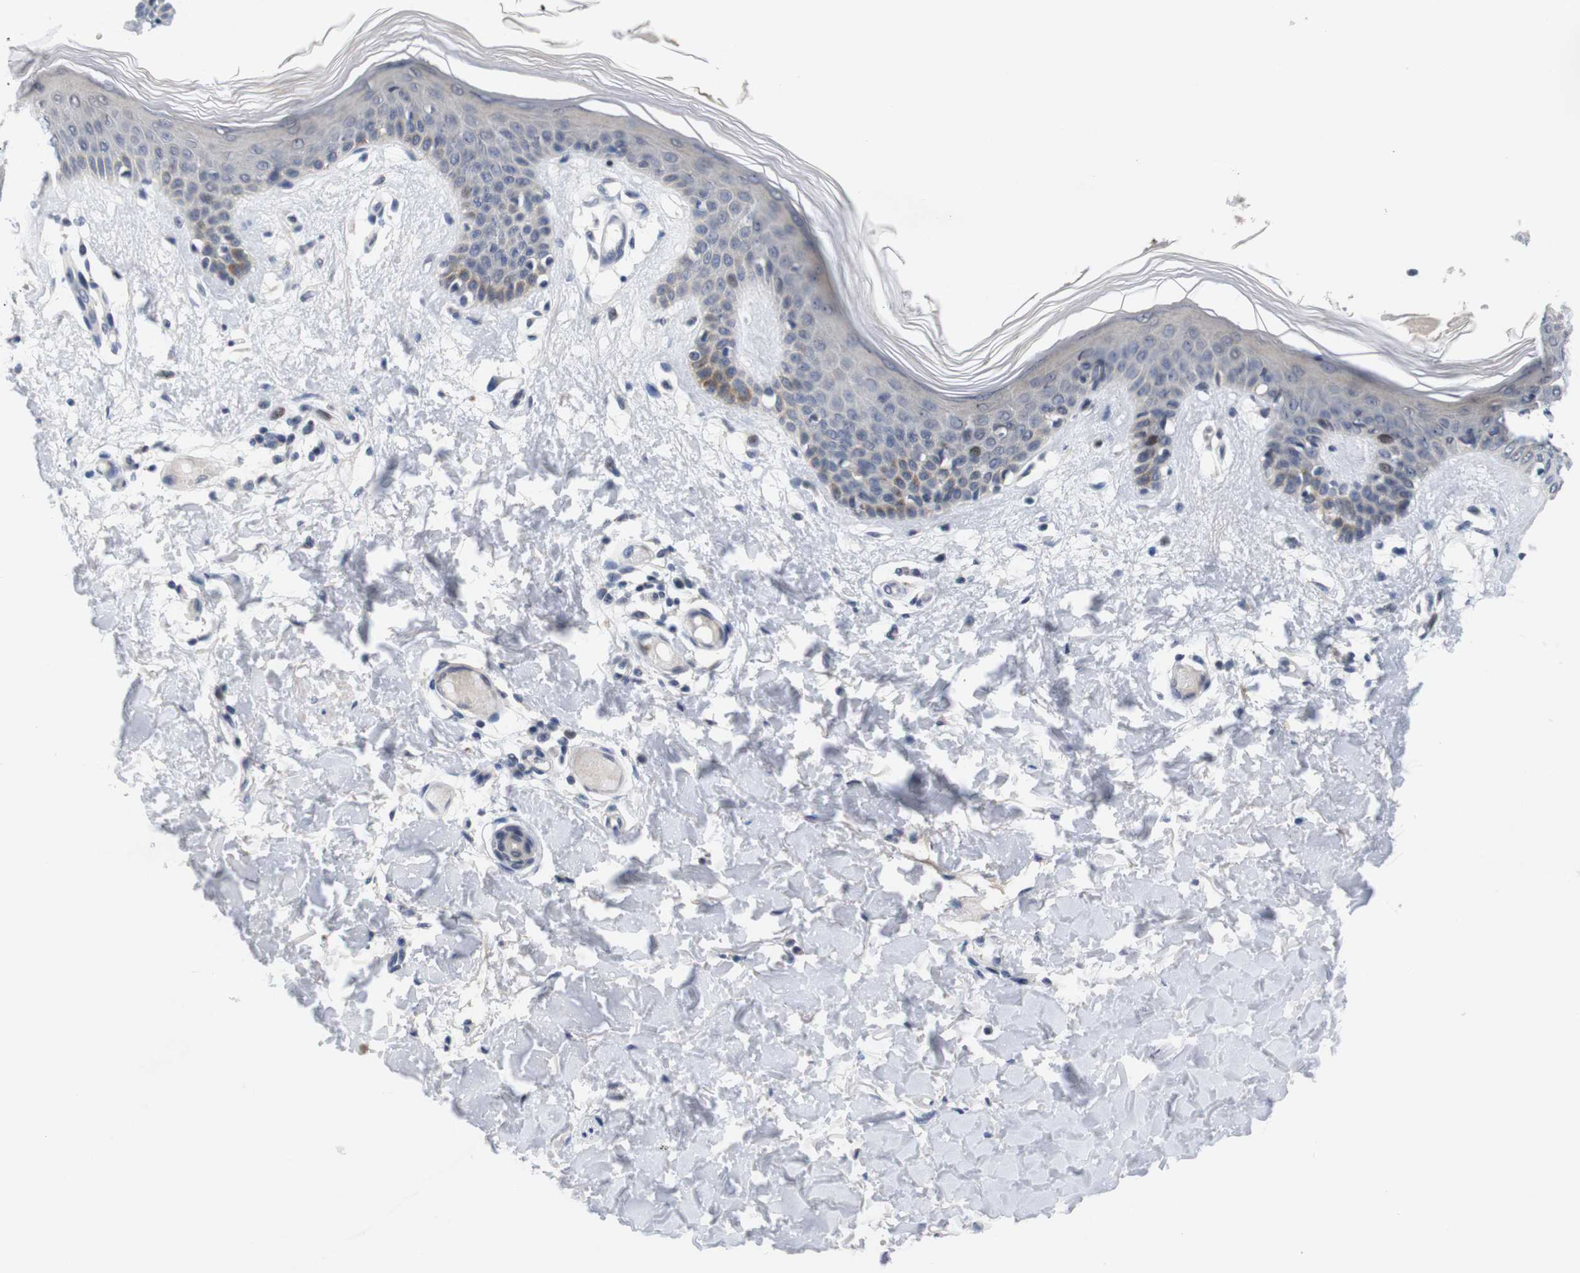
{"staining": {"intensity": "negative", "quantity": "none", "location": "none"}, "tissue": "skin", "cell_type": "Fibroblasts", "image_type": "normal", "snomed": [{"axis": "morphology", "description": "Normal tissue, NOS"}, {"axis": "topography", "description": "Skin"}], "caption": "Fibroblasts are negative for brown protein staining in normal skin. The staining is performed using DAB (3,3'-diaminobenzidine) brown chromogen with nuclei counter-stained in using hematoxylin.", "gene": "SKP2", "patient": {"sex": "male", "age": 53}}